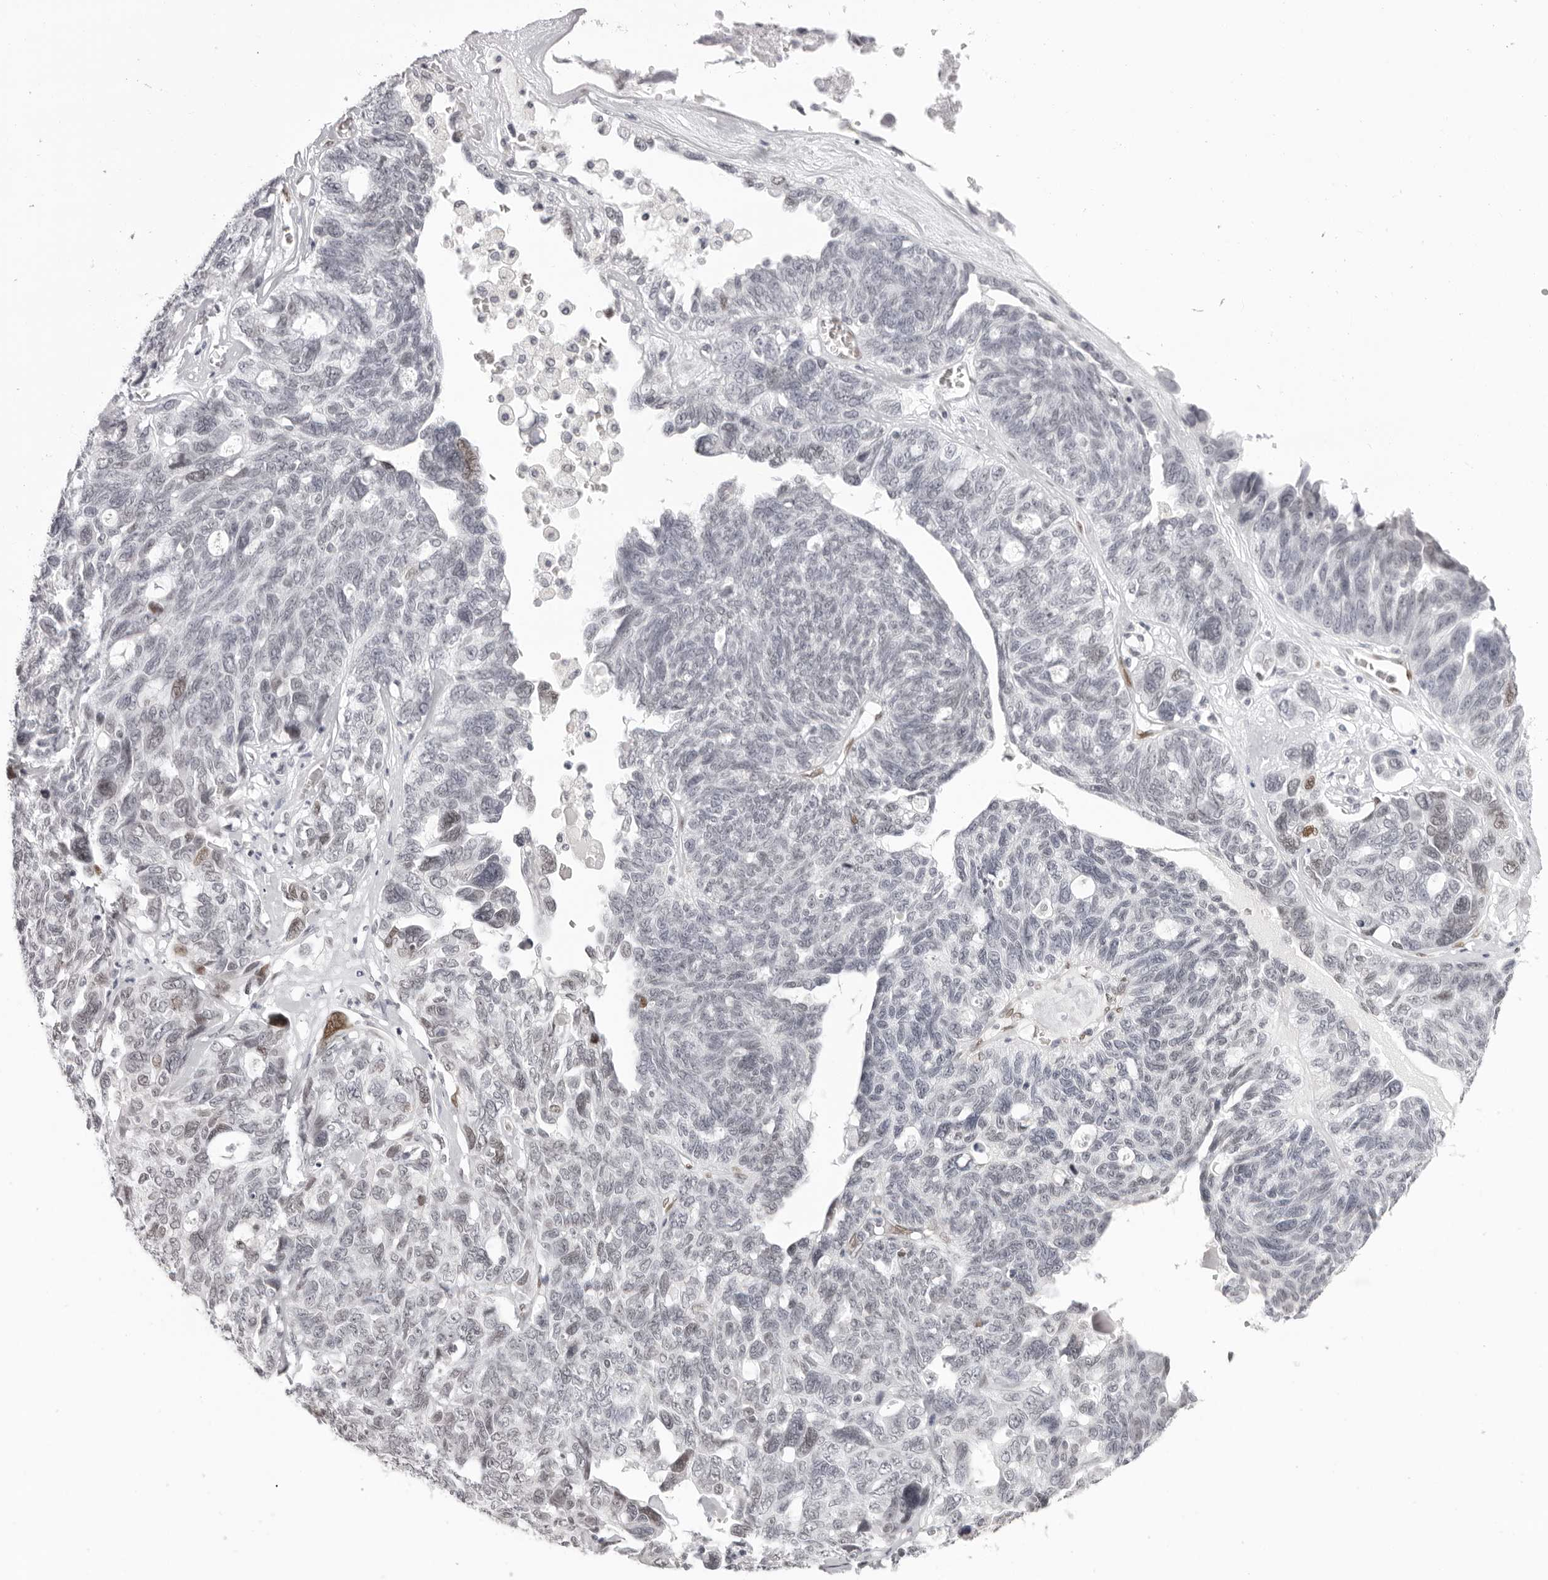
{"staining": {"intensity": "moderate", "quantity": "<25%", "location": "nuclear"}, "tissue": "ovarian cancer", "cell_type": "Tumor cells", "image_type": "cancer", "snomed": [{"axis": "morphology", "description": "Cystadenocarcinoma, serous, NOS"}, {"axis": "topography", "description": "Ovary"}], "caption": "Ovarian cancer (serous cystadenocarcinoma) stained with a protein marker reveals moderate staining in tumor cells.", "gene": "MAFK", "patient": {"sex": "female", "age": 79}}